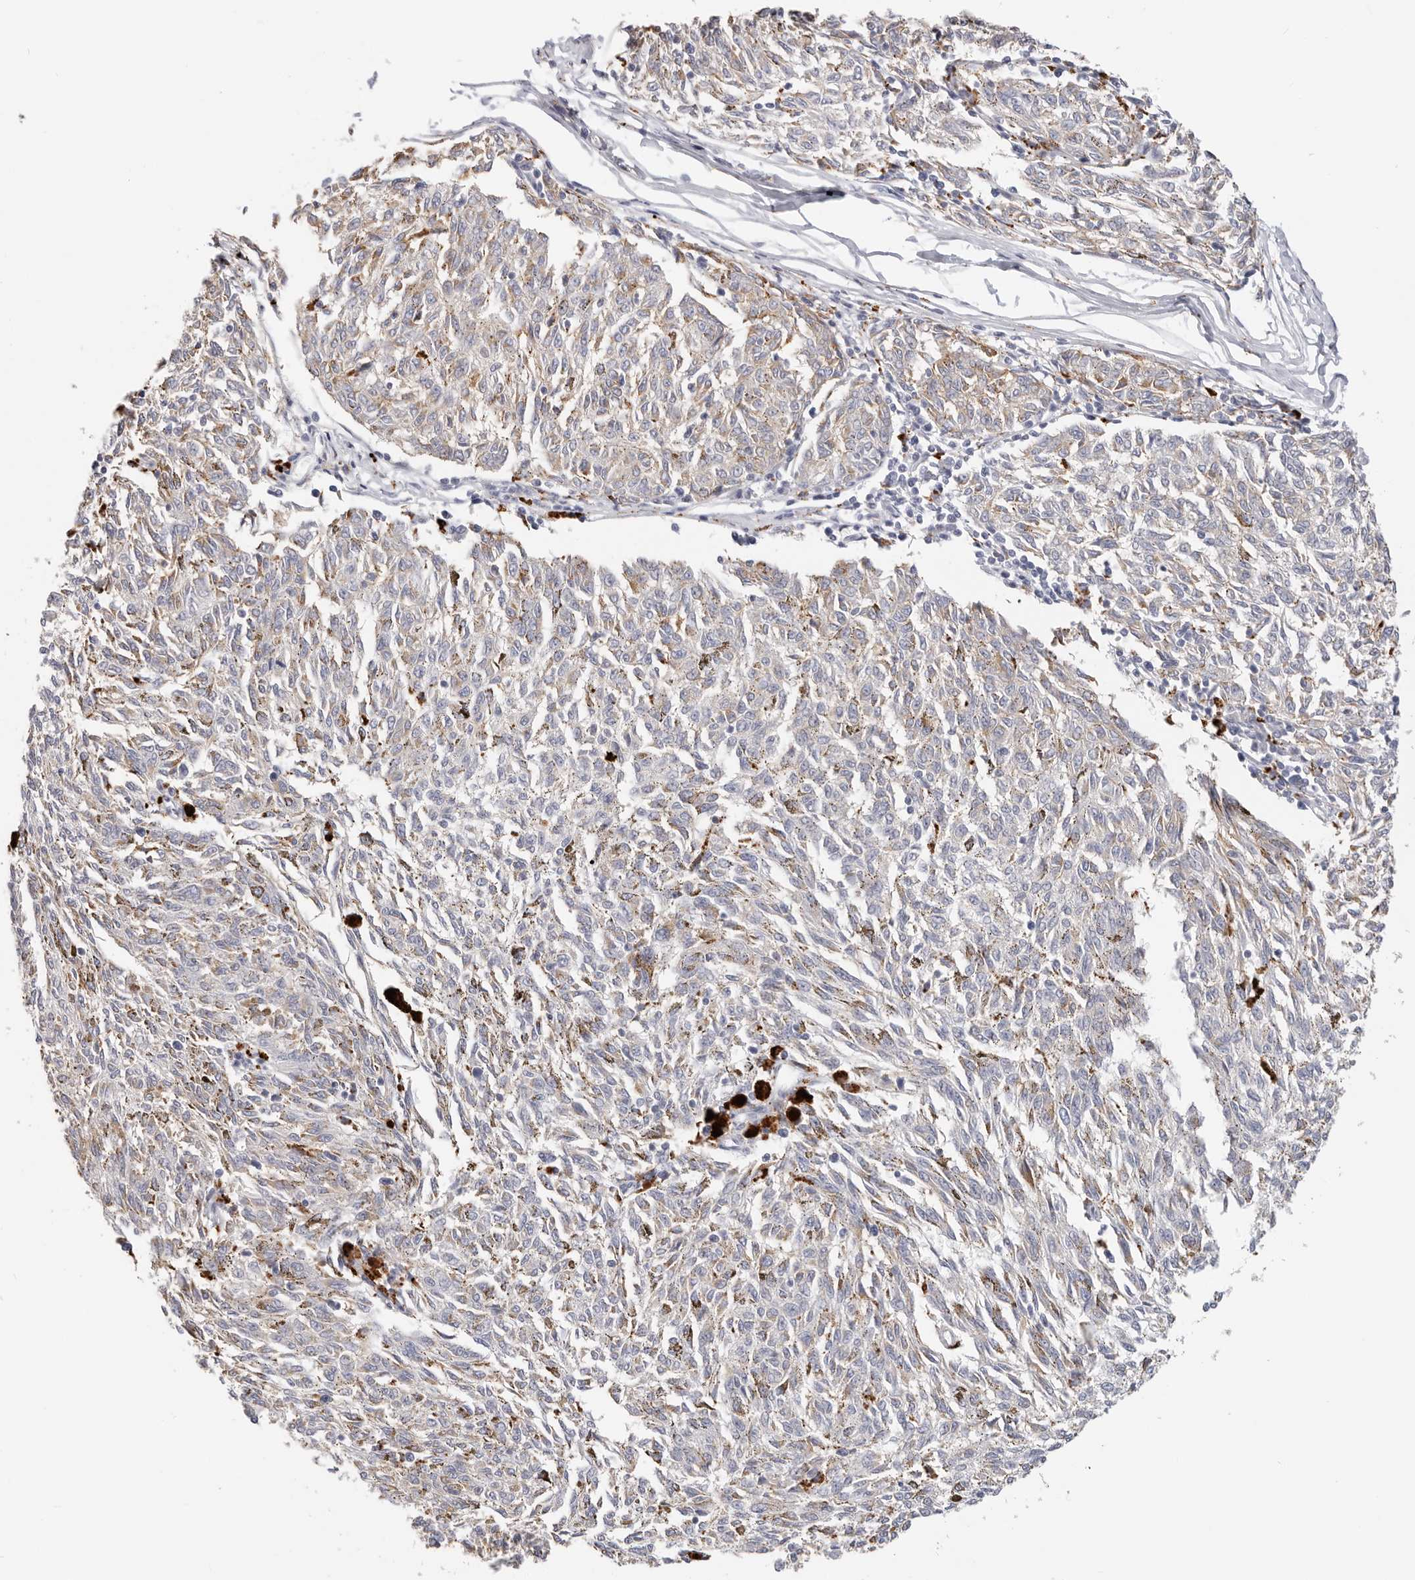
{"staining": {"intensity": "weak", "quantity": "25%-75%", "location": "cytoplasmic/membranous"}, "tissue": "melanoma", "cell_type": "Tumor cells", "image_type": "cancer", "snomed": [{"axis": "morphology", "description": "Malignant melanoma, NOS"}, {"axis": "topography", "description": "Skin"}], "caption": "Protein expression by immunohistochemistry displays weak cytoplasmic/membranous staining in approximately 25%-75% of tumor cells in malignant melanoma. Immunohistochemistry stains the protein in brown and the nuclei are stained blue.", "gene": "STKLD1", "patient": {"sex": "female", "age": 72}}